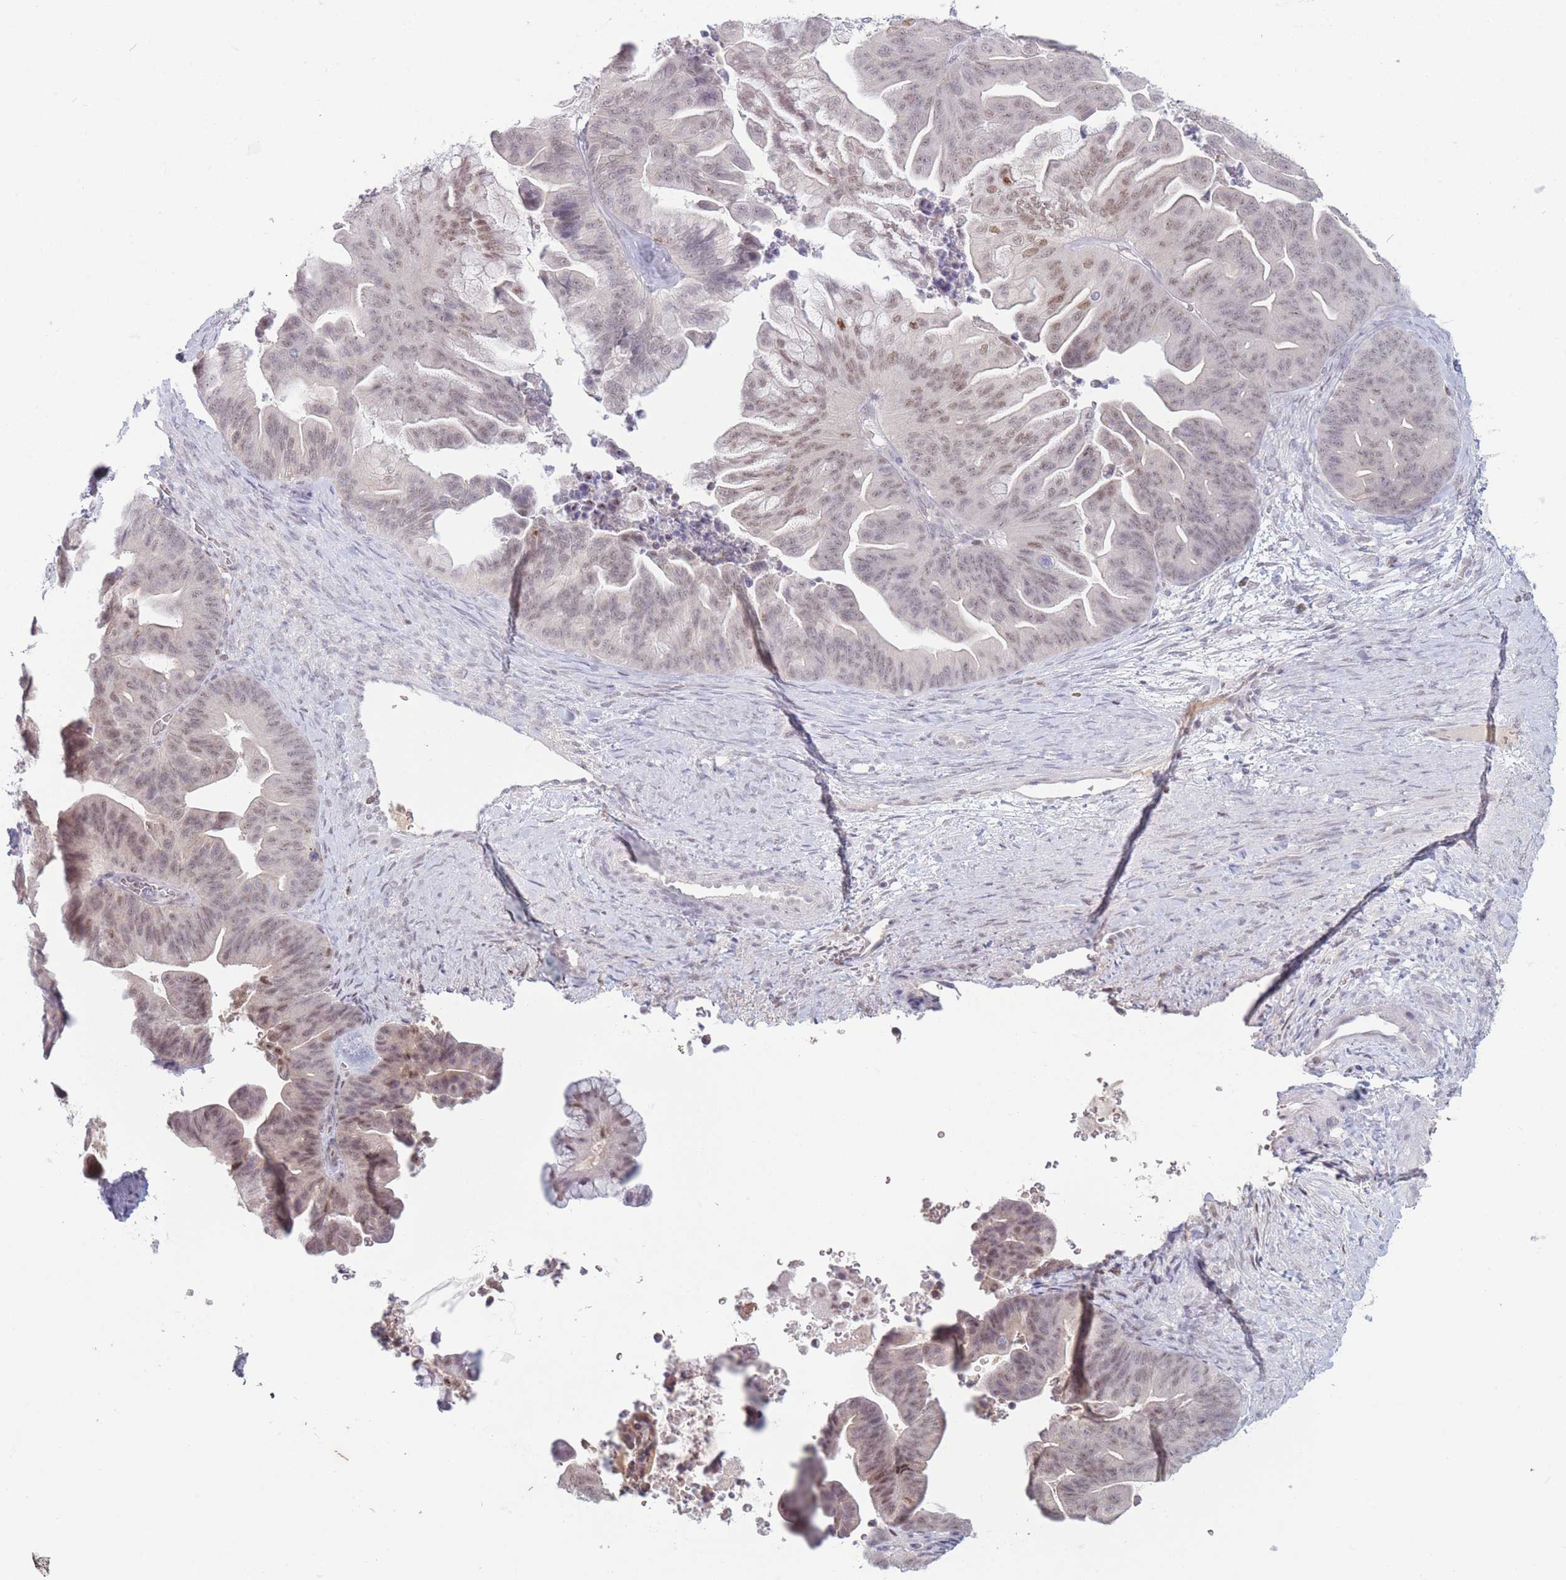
{"staining": {"intensity": "moderate", "quantity": "25%-75%", "location": "nuclear"}, "tissue": "ovarian cancer", "cell_type": "Tumor cells", "image_type": "cancer", "snomed": [{"axis": "morphology", "description": "Cystadenocarcinoma, mucinous, NOS"}, {"axis": "topography", "description": "Ovary"}], "caption": "The micrograph exhibits a brown stain indicating the presence of a protein in the nuclear of tumor cells in ovarian cancer. The staining is performed using DAB brown chromogen to label protein expression. The nuclei are counter-stained blue using hematoxylin.", "gene": "ARID3B", "patient": {"sex": "female", "age": 67}}